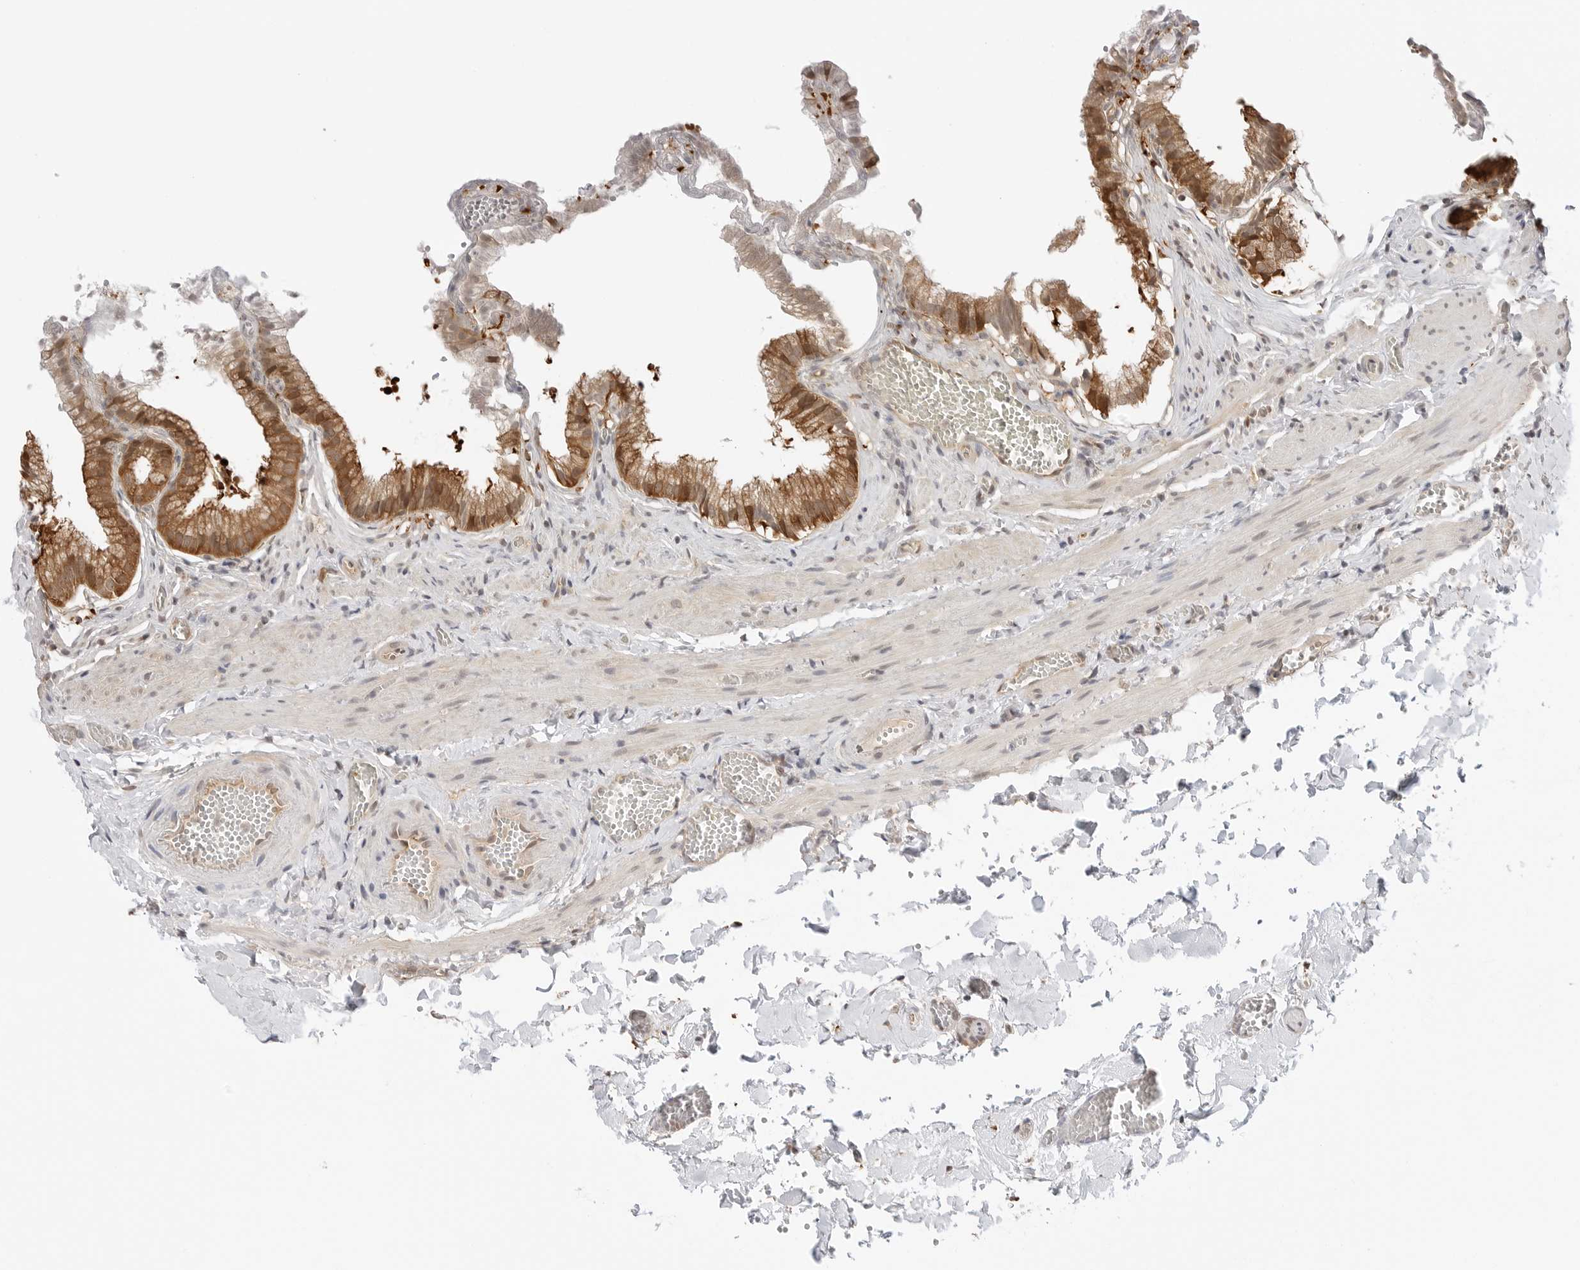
{"staining": {"intensity": "moderate", "quantity": ">75%", "location": "cytoplasmic/membranous"}, "tissue": "gallbladder", "cell_type": "Glandular cells", "image_type": "normal", "snomed": [{"axis": "morphology", "description": "Normal tissue, NOS"}, {"axis": "topography", "description": "Gallbladder"}], "caption": "High-power microscopy captured an IHC micrograph of benign gallbladder, revealing moderate cytoplasmic/membranous expression in about >75% of glandular cells. (Stains: DAB in brown, nuclei in blue, Microscopy: brightfield microscopy at high magnification).", "gene": "NUDC", "patient": {"sex": "male", "age": 38}}